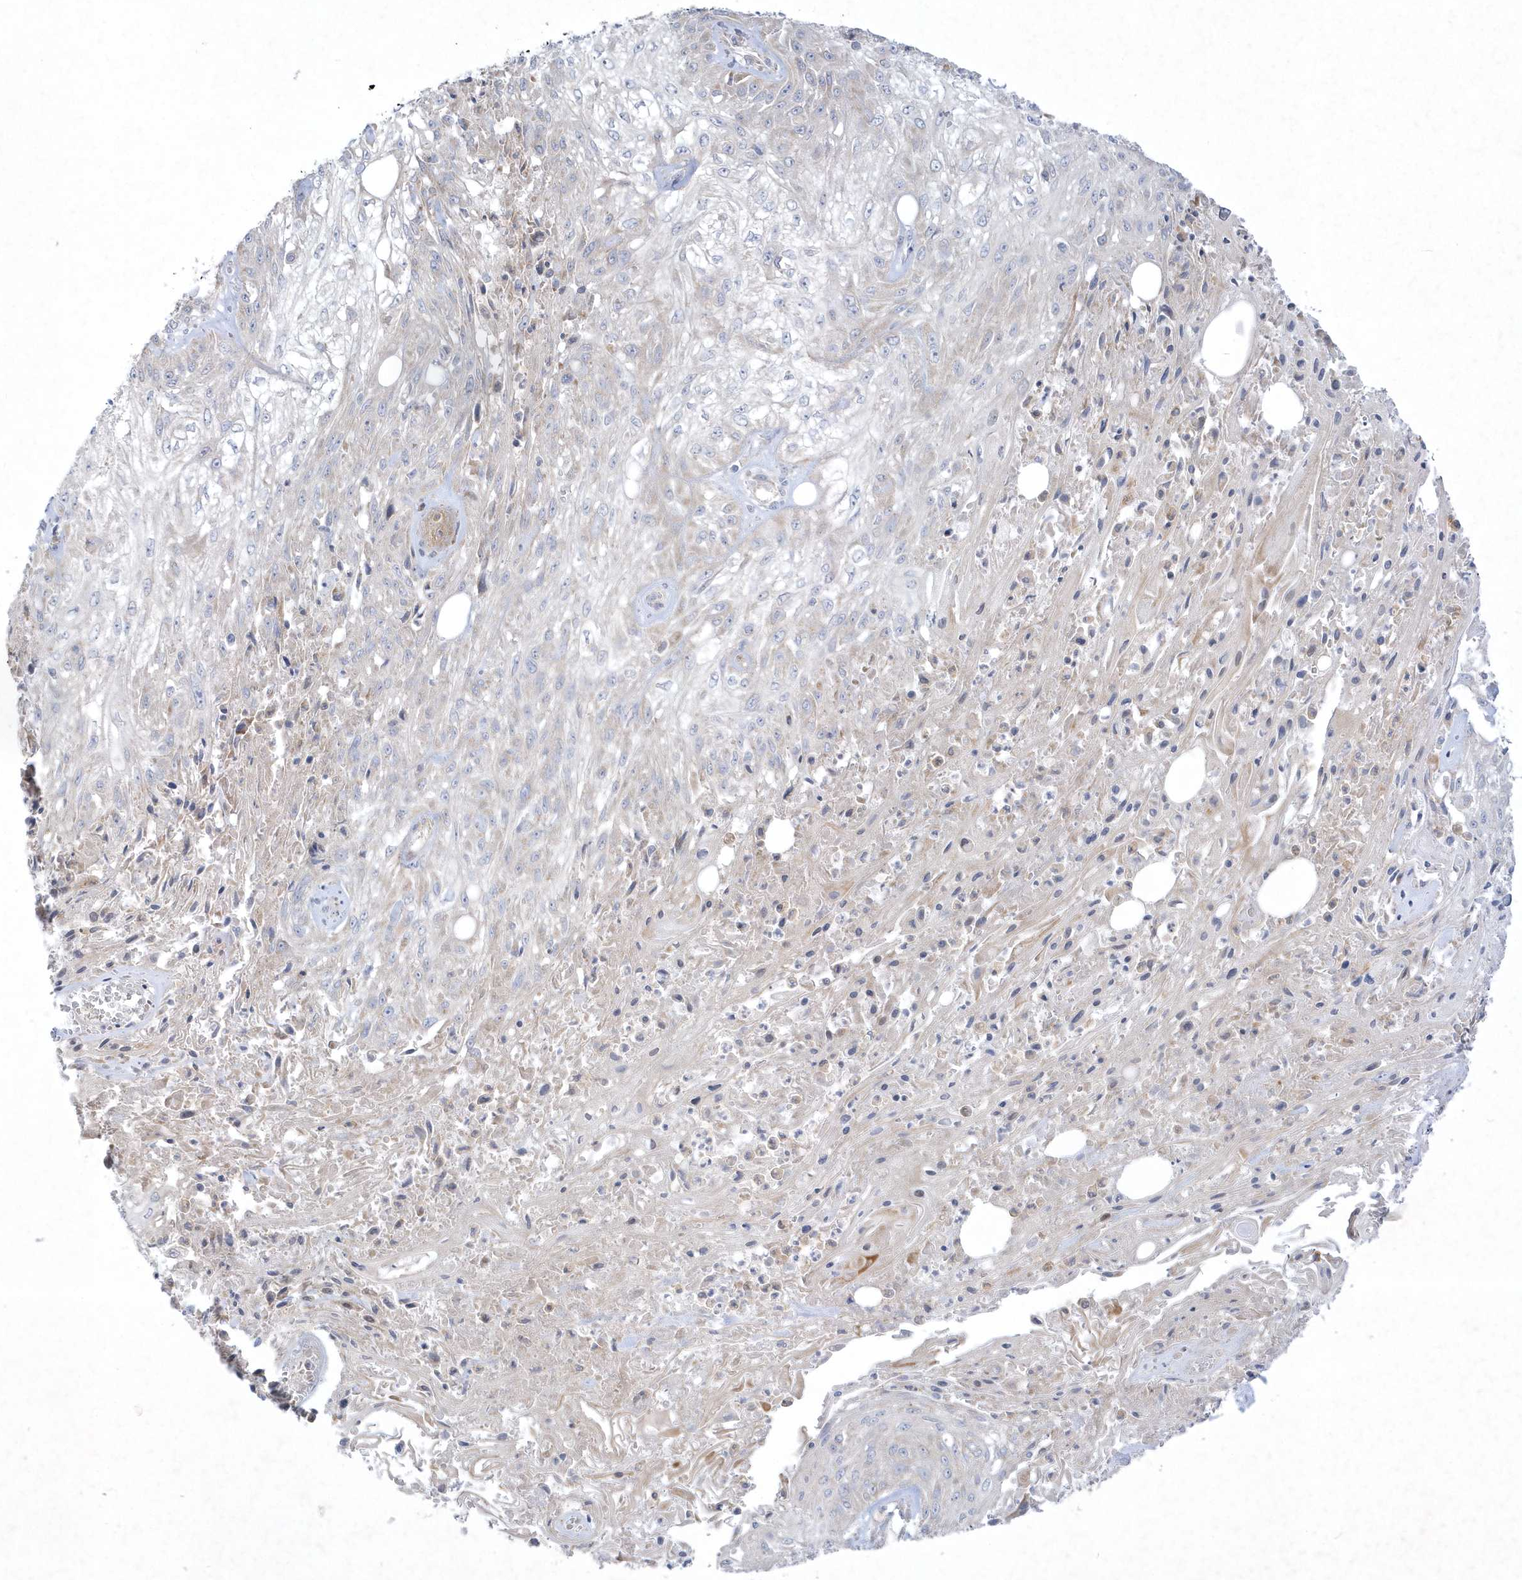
{"staining": {"intensity": "negative", "quantity": "none", "location": "none"}, "tissue": "skin cancer", "cell_type": "Tumor cells", "image_type": "cancer", "snomed": [{"axis": "morphology", "description": "Squamous cell carcinoma, NOS"}, {"axis": "morphology", "description": "Squamous cell carcinoma, metastatic, NOS"}, {"axis": "topography", "description": "Skin"}, {"axis": "topography", "description": "Lymph node"}], "caption": "The photomicrograph exhibits no staining of tumor cells in skin cancer. The staining was performed using DAB to visualize the protein expression in brown, while the nuclei were stained in blue with hematoxylin (Magnification: 20x).", "gene": "LARS1", "patient": {"sex": "male", "age": 75}}